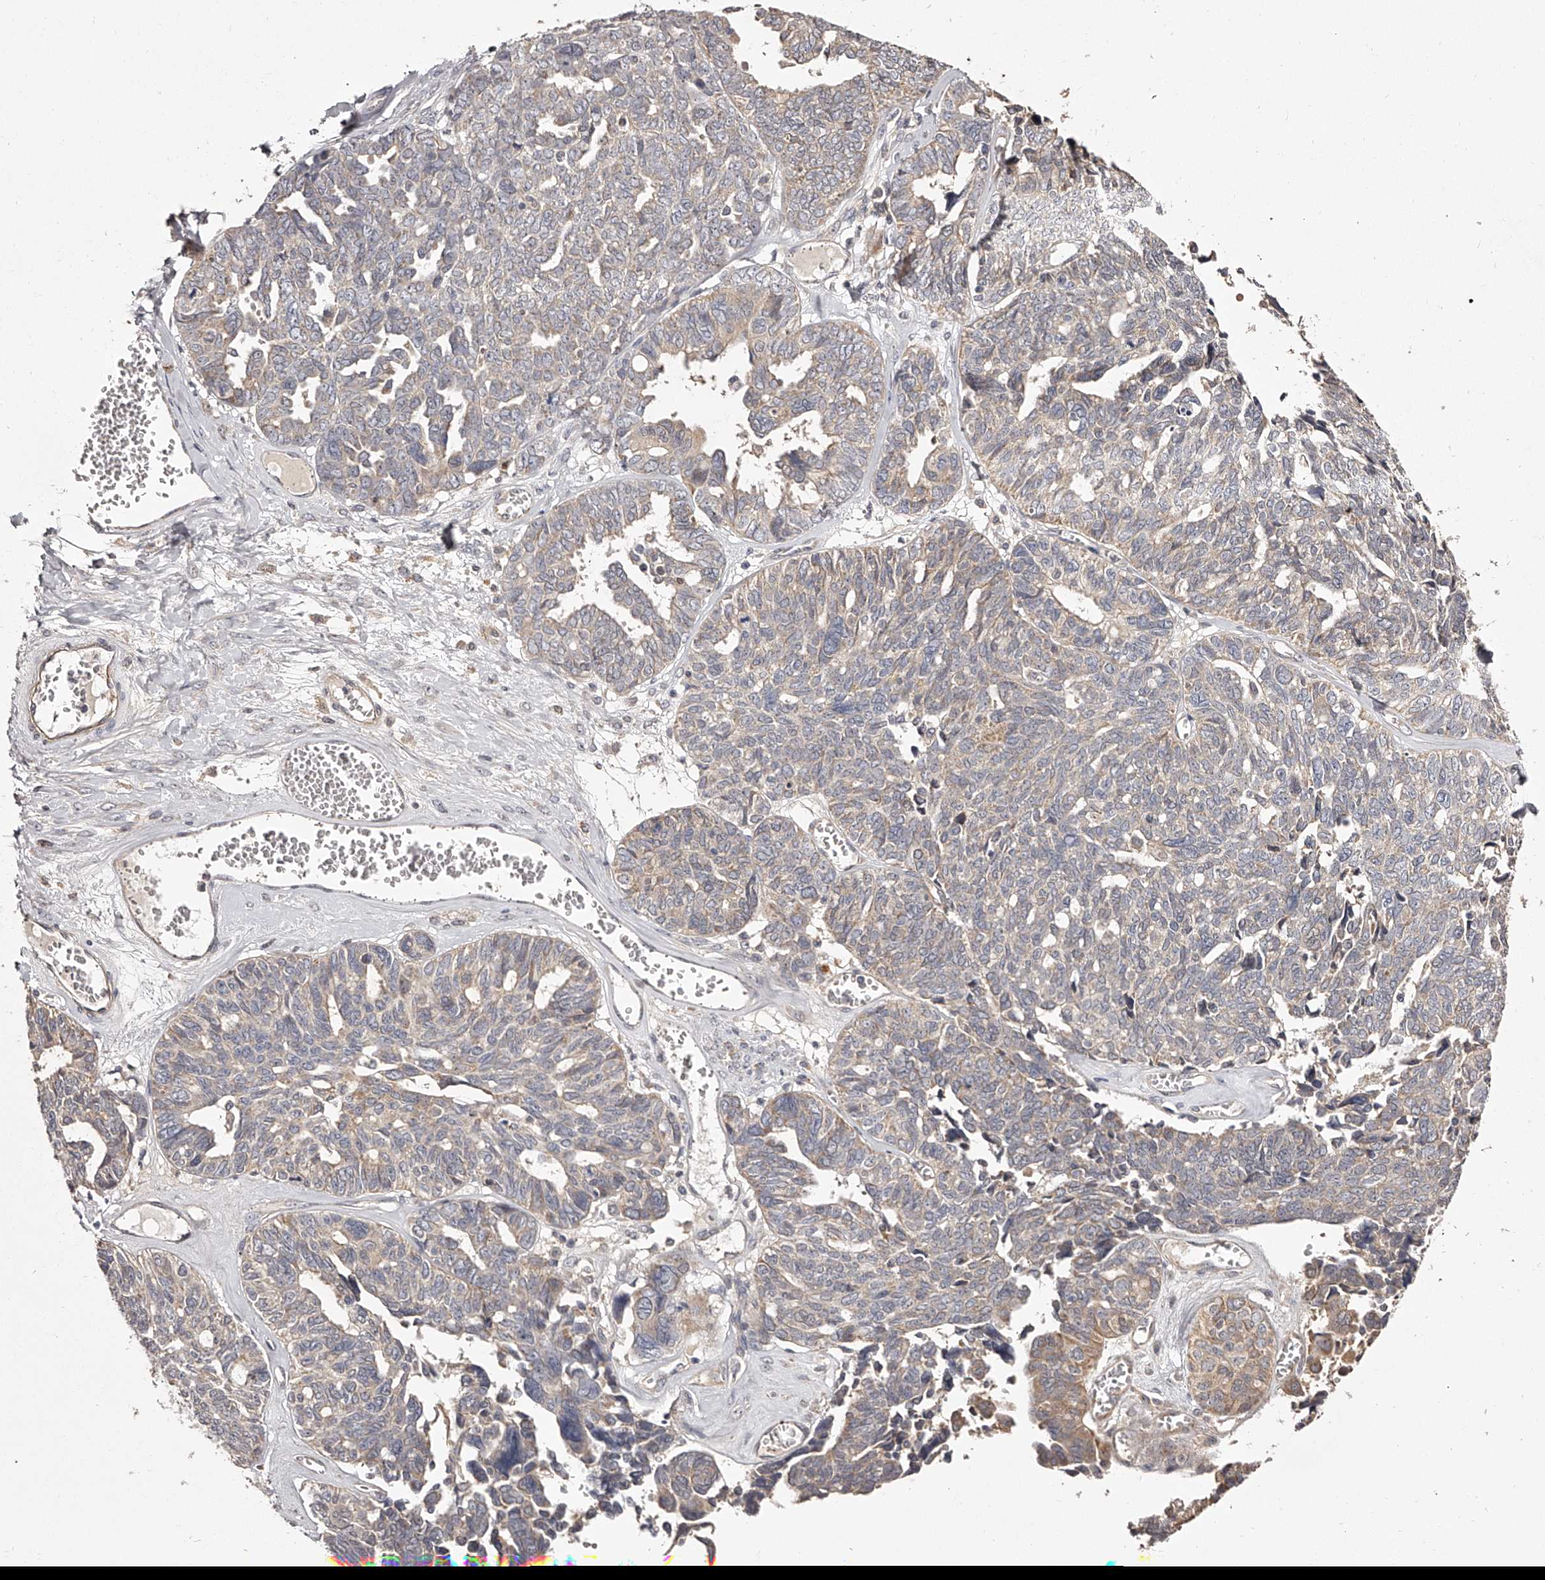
{"staining": {"intensity": "weak", "quantity": ">75%", "location": "cytoplasmic/membranous"}, "tissue": "ovarian cancer", "cell_type": "Tumor cells", "image_type": "cancer", "snomed": [{"axis": "morphology", "description": "Cystadenocarcinoma, serous, NOS"}, {"axis": "topography", "description": "Ovary"}], "caption": "Protein expression analysis of serous cystadenocarcinoma (ovarian) shows weak cytoplasmic/membranous positivity in approximately >75% of tumor cells.", "gene": "ODF2L", "patient": {"sex": "female", "age": 79}}